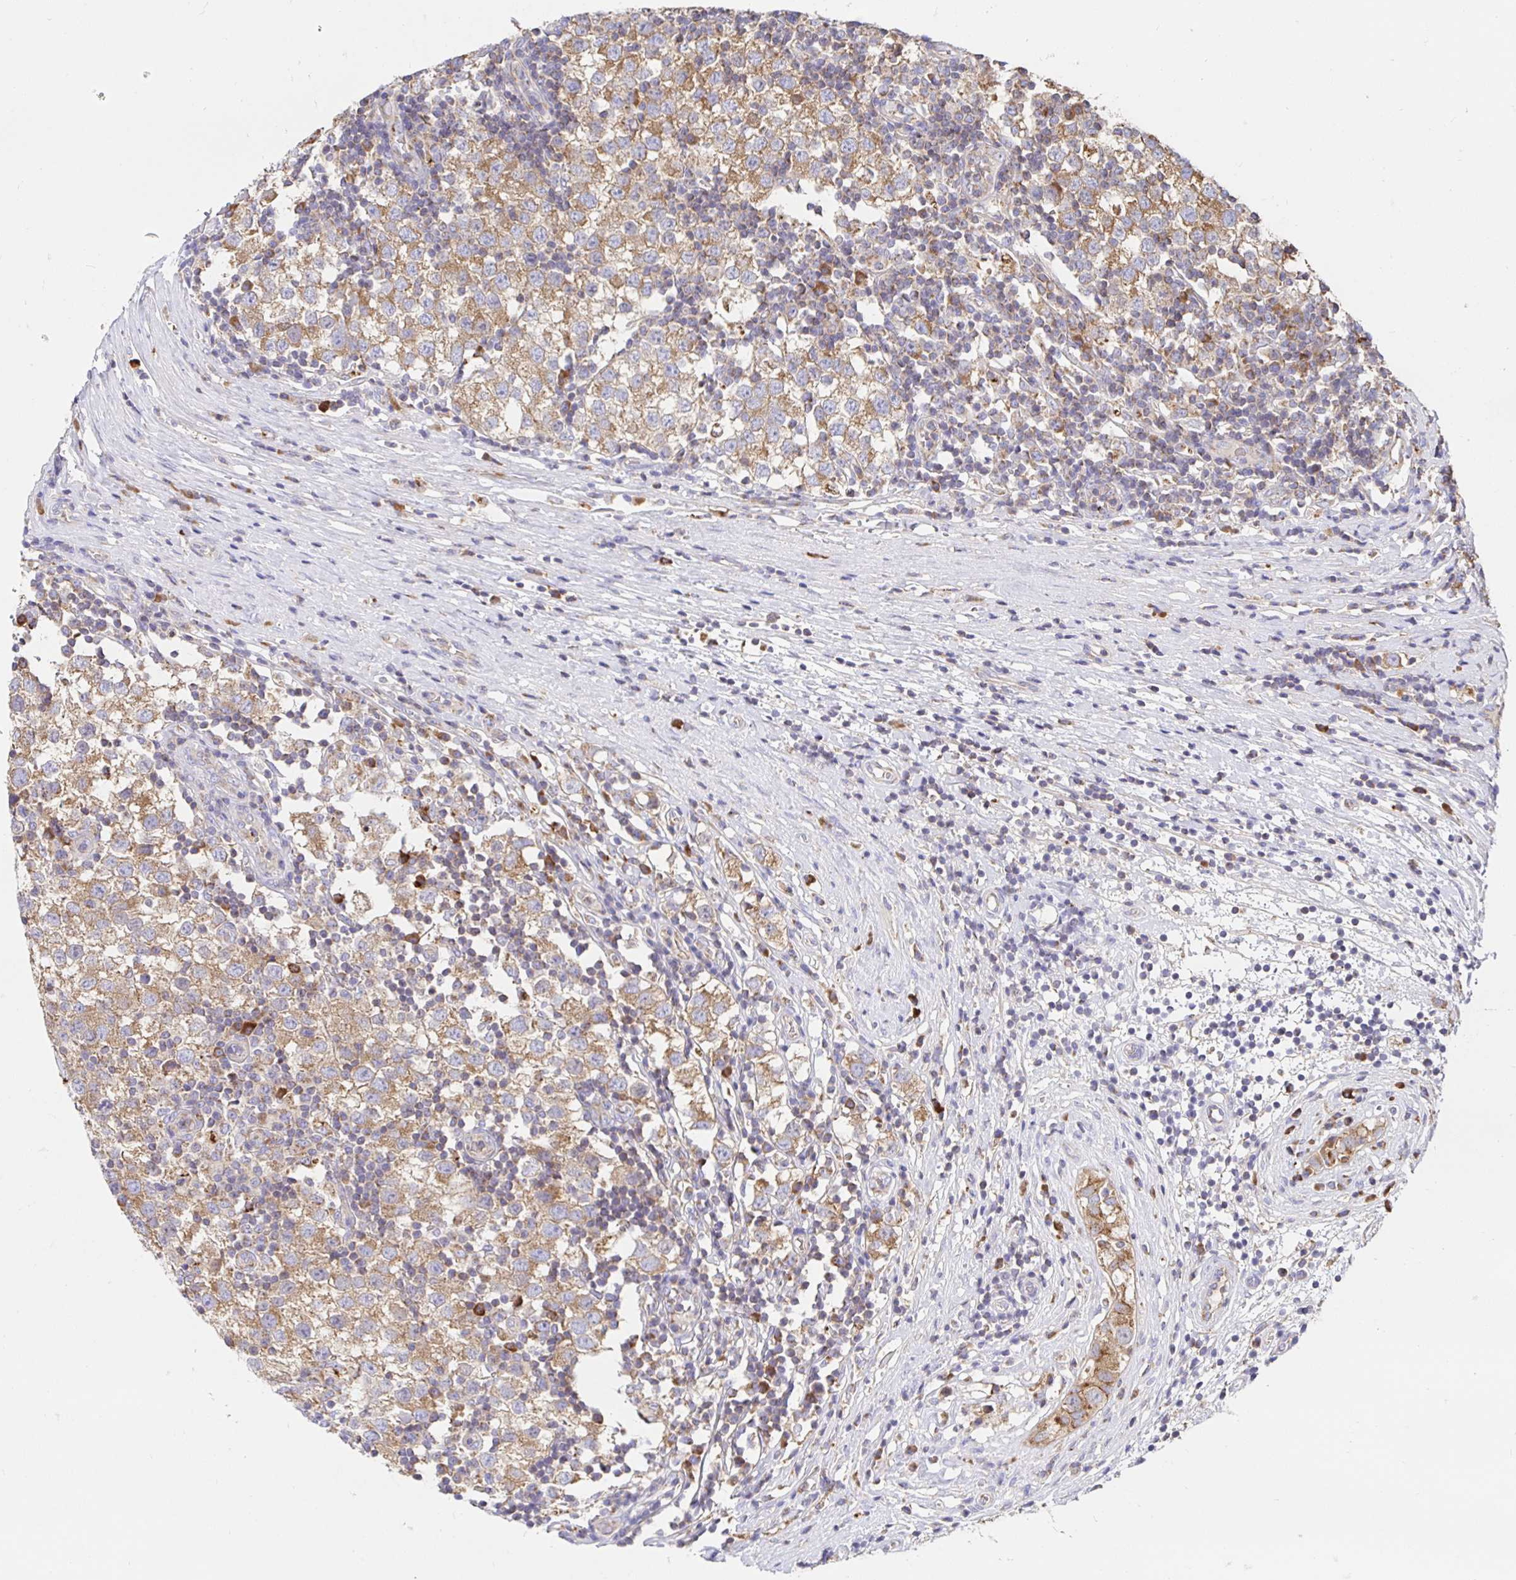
{"staining": {"intensity": "moderate", "quantity": ">75%", "location": "cytoplasmic/membranous"}, "tissue": "testis cancer", "cell_type": "Tumor cells", "image_type": "cancer", "snomed": [{"axis": "morphology", "description": "Seminoma, NOS"}, {"axis": "topography", "description": "Testis"}], "caption": "Protein expression analysis of human testis cancer reveals moderate cytoplasmic/membranous expression in approximately >75% of tumor cells.", "gene": "PRDX3", "patient": {"sex": "male", "age": 34}}